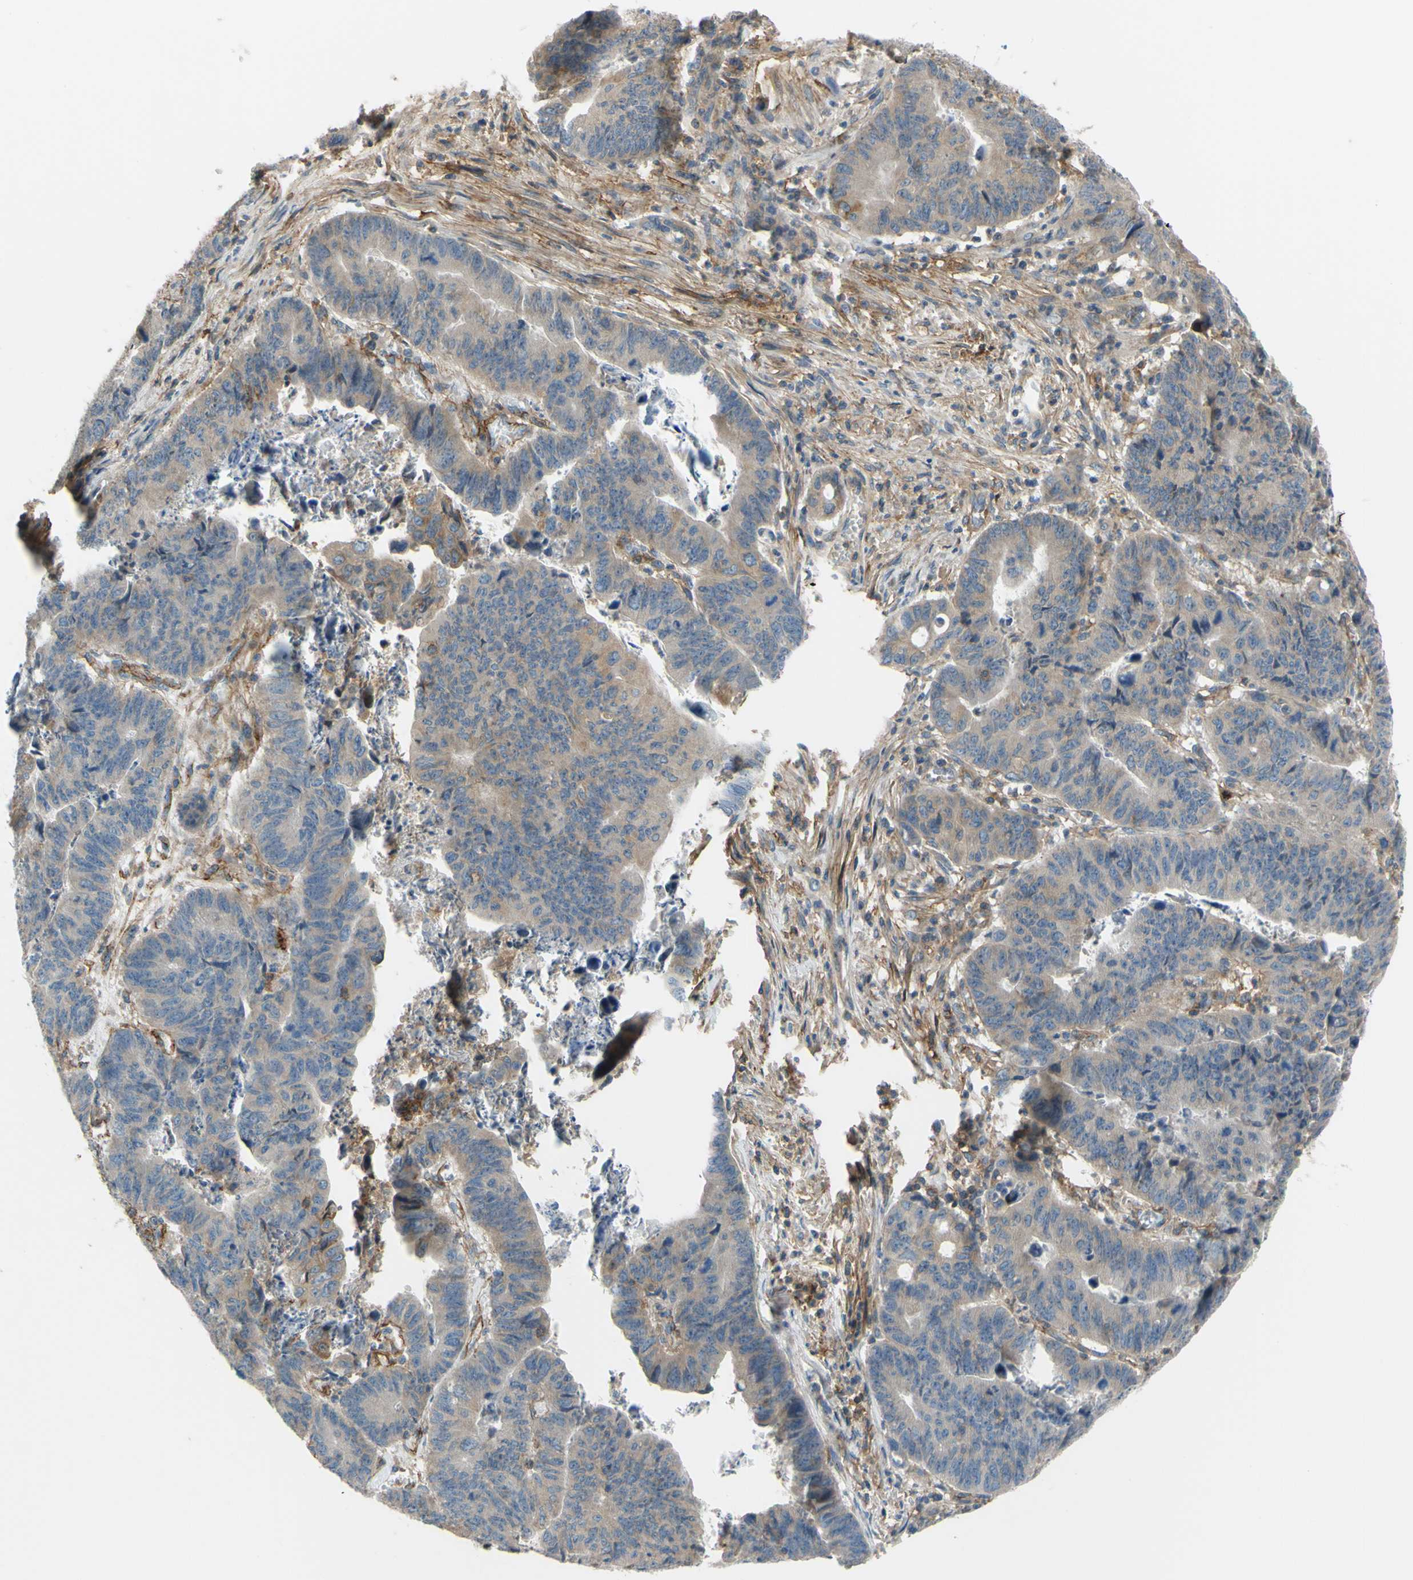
{"staining": {"intensity": "weak", "quantity": "25%-75%", "location": "cytoplasmic/membranous"}, "tissue": "stomach cancer", "cell_type": "Tumor cells", "image_type": "cancer", "snomed": [{"axis": "morphology", "description": "Adenocarcinoma, NOS"}, {"axis": "topography", "description": "Stomach, lower"}], "caption": "This is an image of immunohistochemistry staining of stomach cancer (adenocarcinoma), which shows weak staining in the cytoplasmic/membranous of tumor cells.", "gene": "POR", "patient": {"sex": "male", "age": 77}}